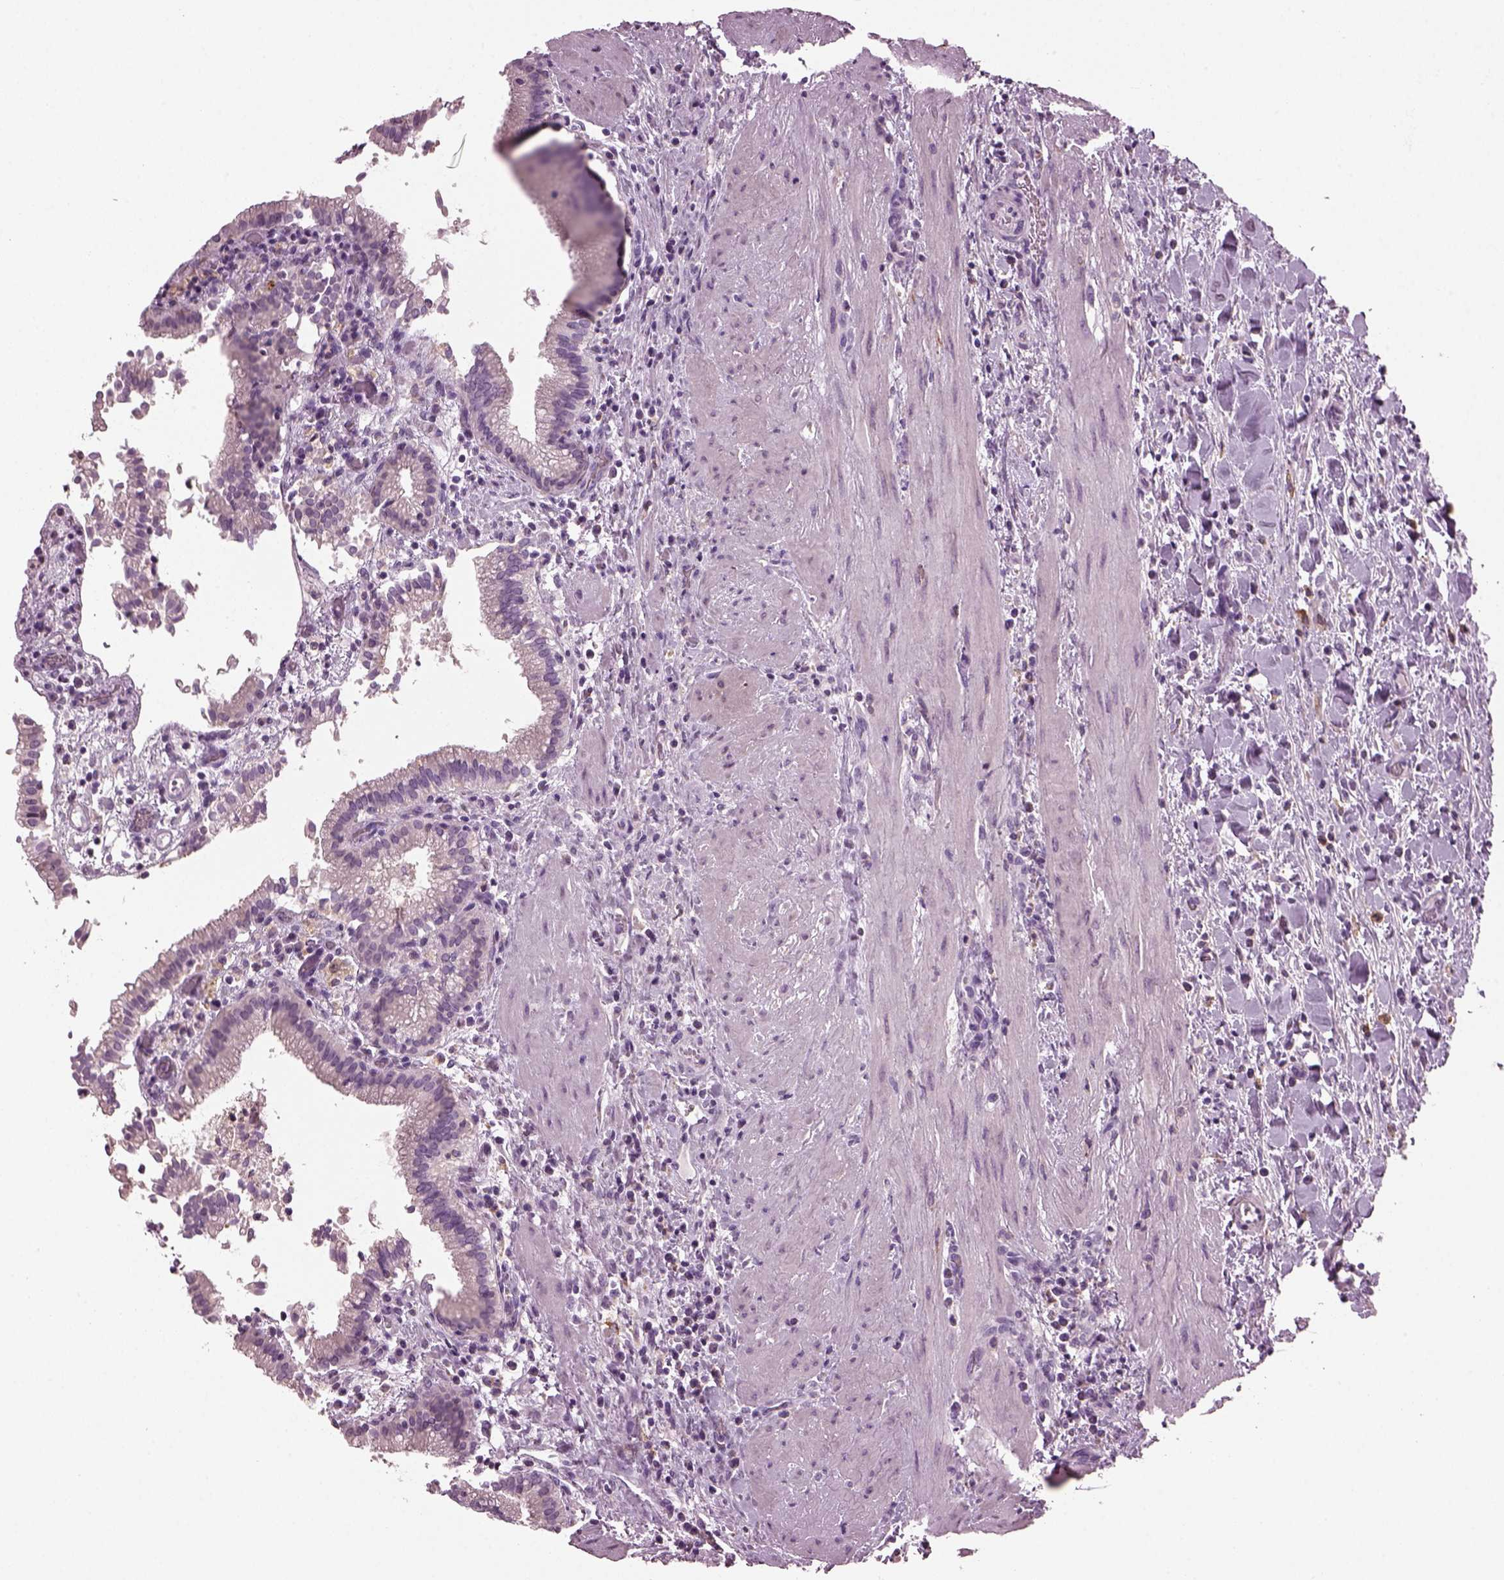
{"staining": {"intensity": "negative", "quantity": "none", "location": "none"}, "tissue": "gallbladder", "cell_type": "Glandular cells", "image_type": "normal", "snomed": [{"axis": "morphology", "description": "Normal tissue, NOS"}, {"axis": "topography", "description": "Gallbladder"}], "caption": "Glandular cells show no significant expression in unremarkable gallbladder. Nuclei are stained in blue.", "gene": "TMEM231", "patient": {"sex": "male", "age": 42}}